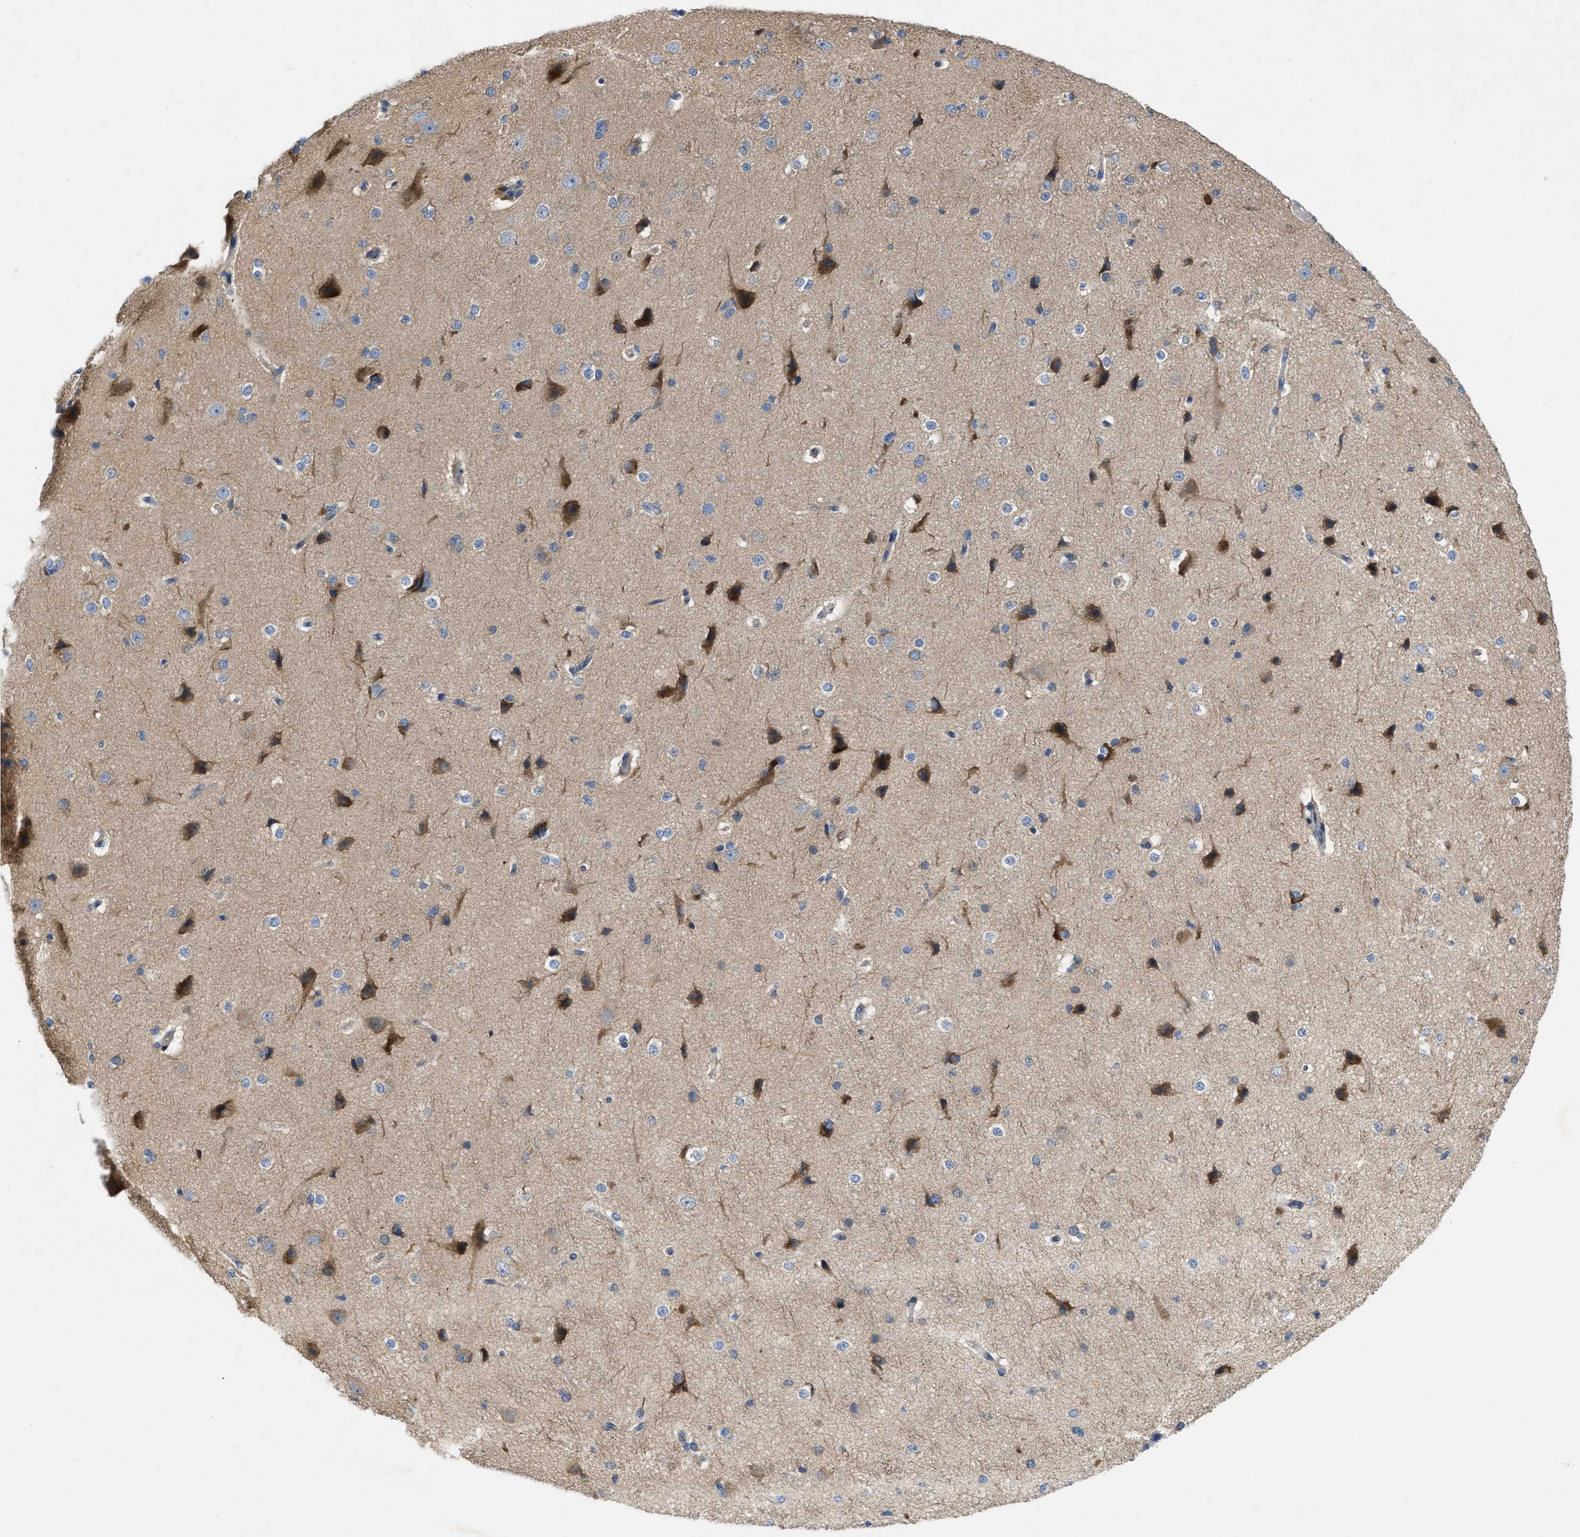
{"staining": {"intensity": "negative", "quantity": "none", "location": "none"}, "tissue": "cerebral cortex", "cell_type": "Endothelial cells", "image_type": "normal", "snomed": [{"axis": "morphology", "description": "Normal tissue, NOS"}, {"axis": "morphology", "description": "Developmental malformation"}, {"axis": "topography", "description": "Cerebral cortex"}], "caption": "DAB (3,3'-diaminobenzidine) immunohistochemical staining of normal cerebral cortex shows no significant expression in endothelial cells. (Immunohistochemistry (ihc), brightfield microscopy, high magnification).", "gene": "TMEM131", "patient": {"sex": "female", "age": 30}}